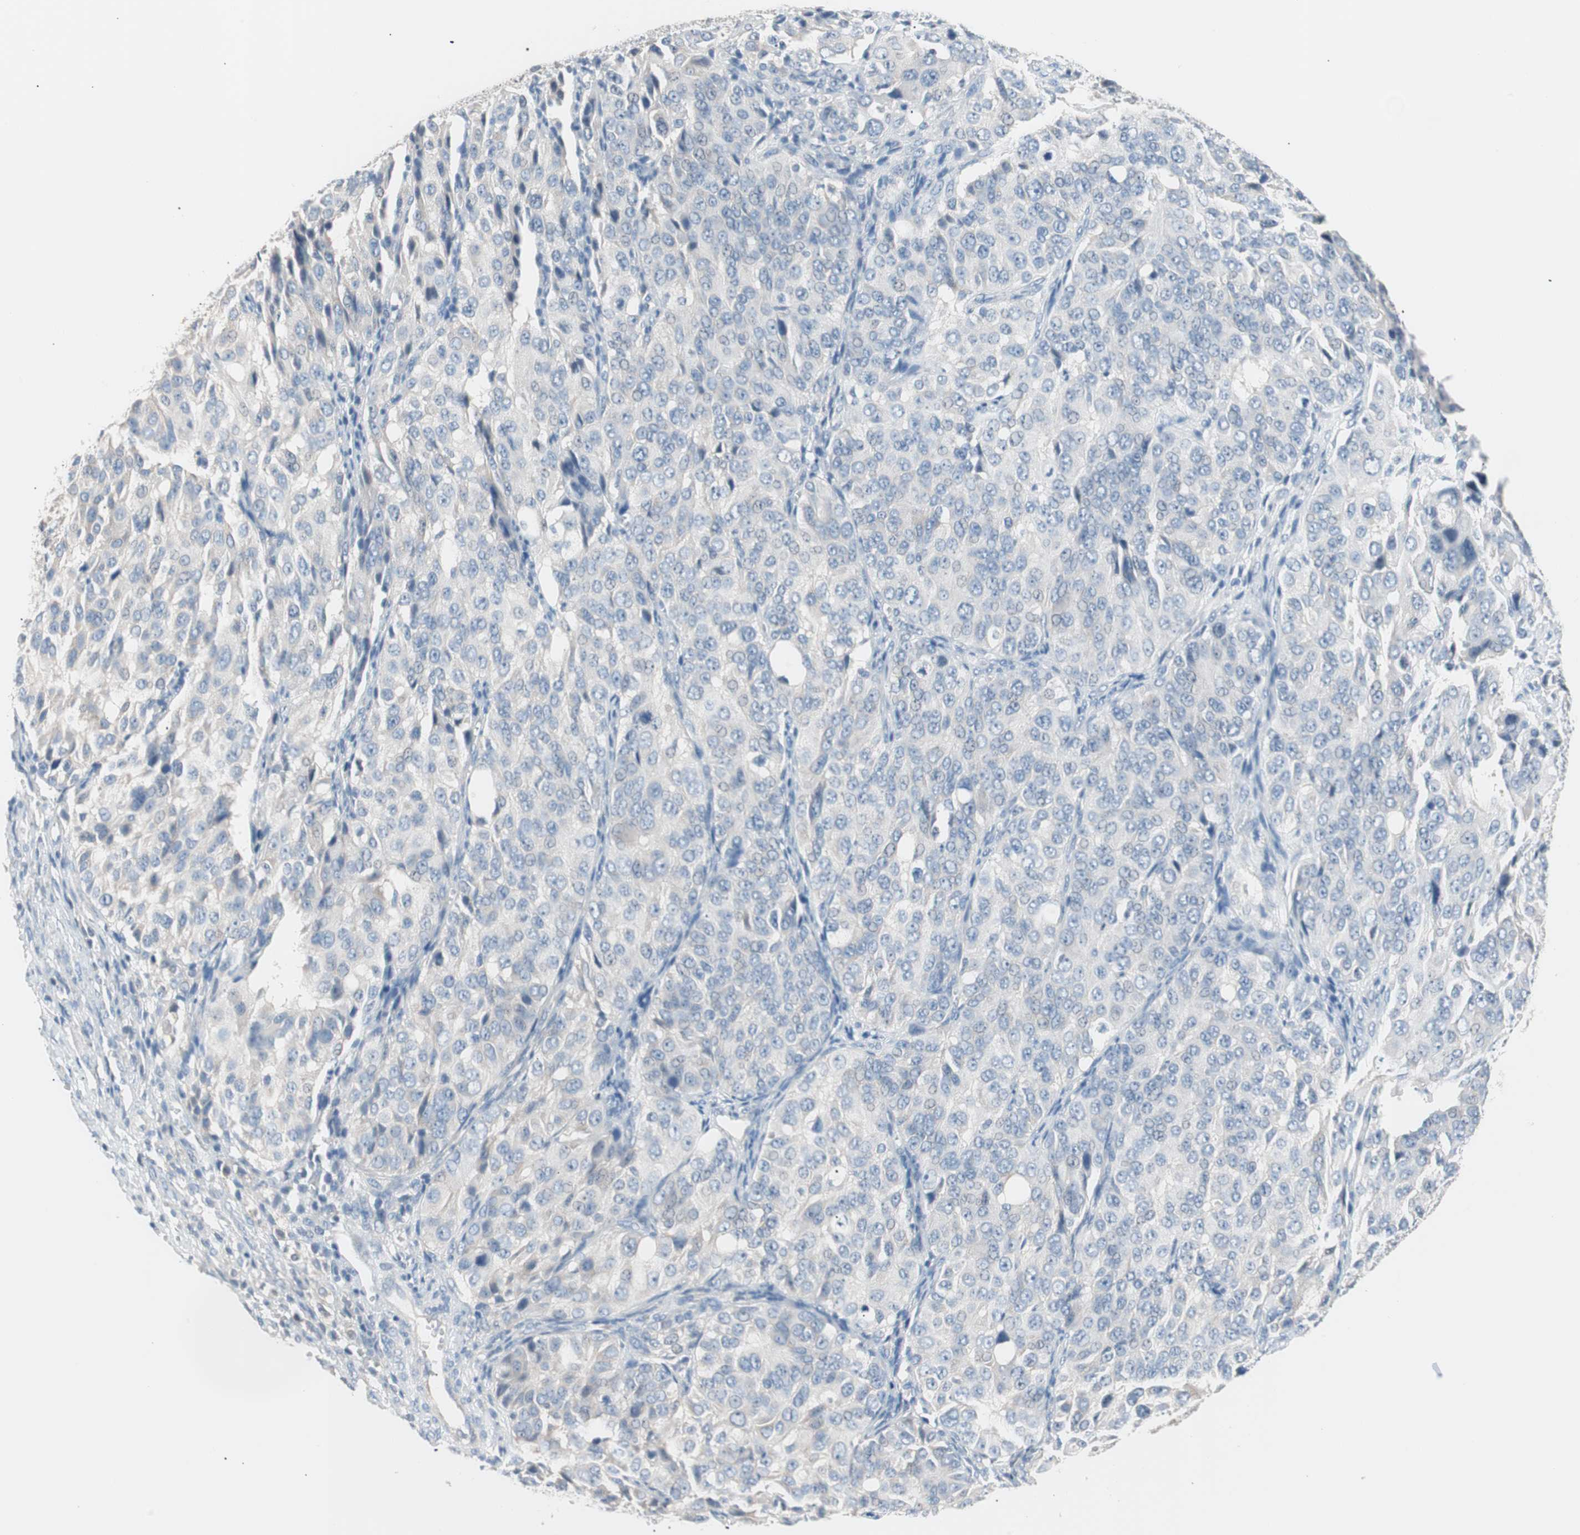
{"staining": {"intensity": "weak", "quantity": "<25%", "location": "cytoplasmic/membranous"}, "tissue": "ovarian cancer", "cell_type": "Tumor cells", "image_type": "cancer", "snomed": [{"axis": "morphology", "description": "Carcinoma, endometroid"}, {"axis": "topography", "description": "Ovary"}], "caption": "This is a histopathology image of IHC staining of endometroid carcinoma (ovarian), which shows no positivity in tumor cells. (Brightfield microscopy of DAB immunohistochemistry (IHC) at high magnification).", "gene": "VIL1", "patient": {"sex": "female", "age": 51}}